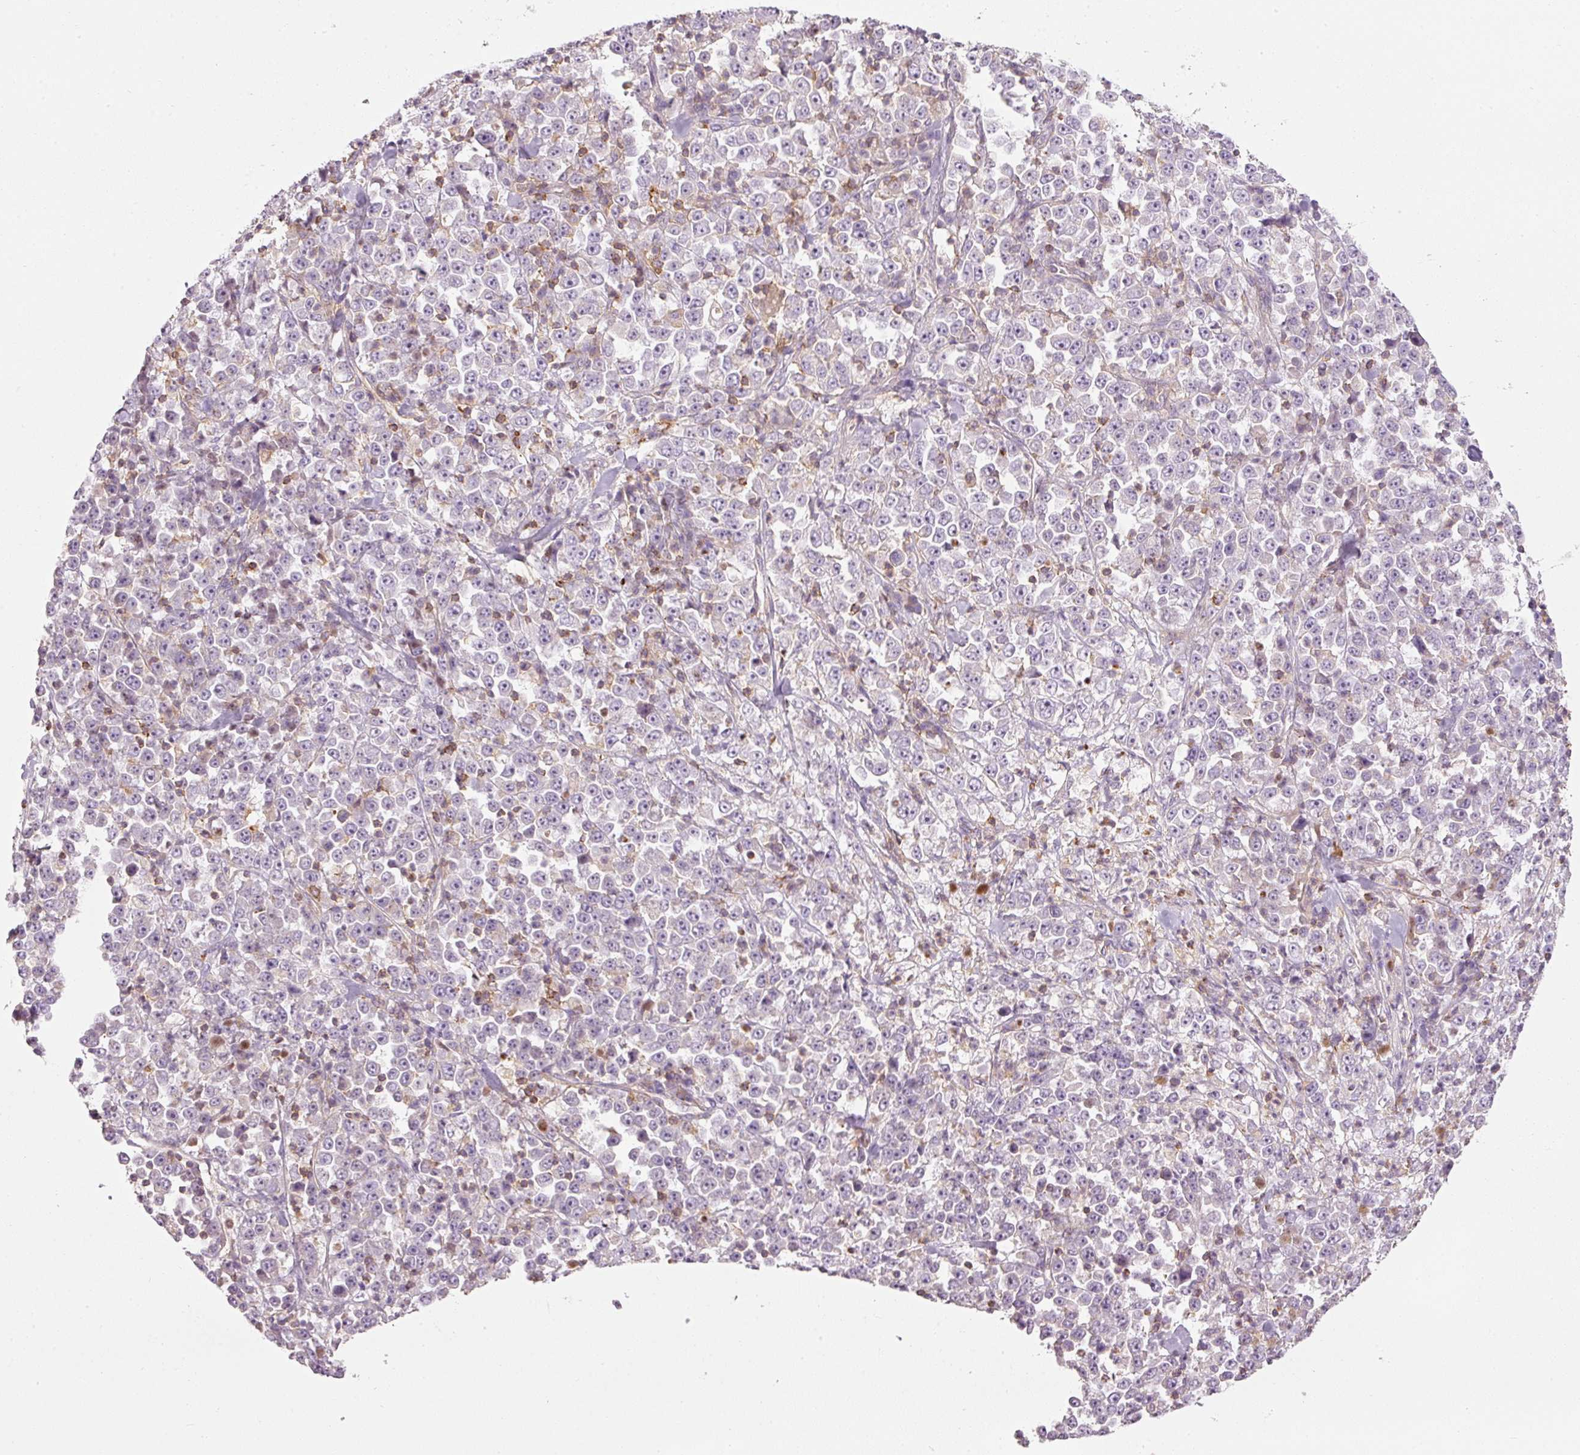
{"staining": {"intensity": "negative", "quantity": "none", "location": "none"}, "tissue": "stomach cancer", "cell_type": "Tumor cells", "image_type": "cancer", "snomed": [{"axis": "morphology", "description": "Normal tissue, NOS"}, {"axis": "morphology", "description": "Adenocarcinoma, NOS"}, {"axis": "topography", "description": "Stomach, upper"}, {"axis": "topography", "description": "Stomach"}], "caption": "IHC histopathology image of adenocarcinoma (stomach) stained for a protein (brown), which reveals no positivity in tumor cells.", "gene": "SIPA1", "patient": {"sex": "male", "age": 59}}